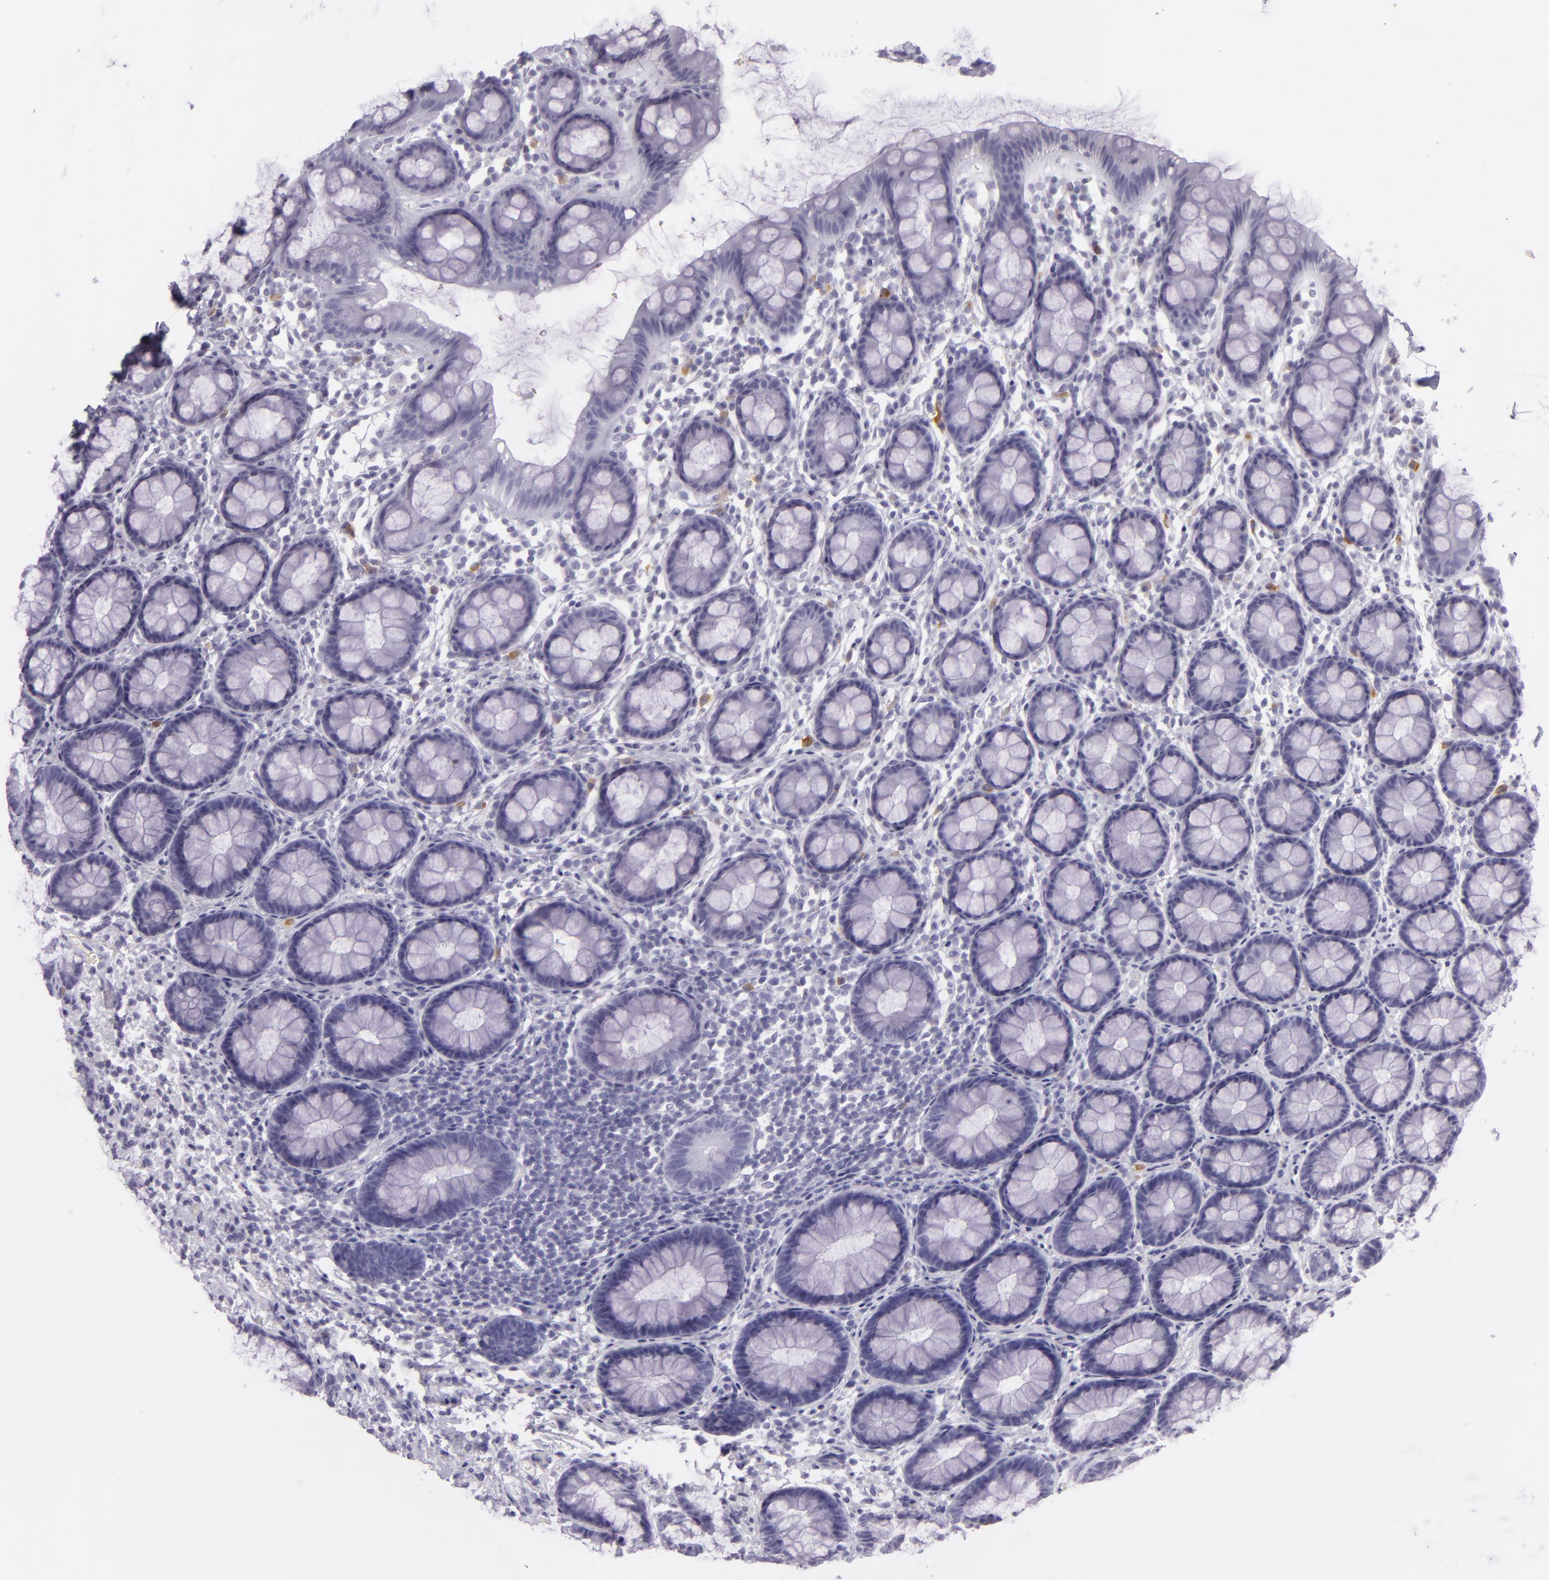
{"staining": {"intensity": "negative", "quantity": "none", "location": "none"}, "tissue": "rectum", "cell_type": "Glandular cells", "image_type": "normal", "snomed": [{"axis": "morphology", "description": "Normal tissue, NOS"}, {"axis": "topography", "description": "Rectum"}], "caption": "High magnification brightfield microscopy of unremarkable rectum stained with DAB (brown) and counterstained with hematoxylin (blue): glandular cells show no significant positivity.", "gene": "MUC6", "patient": {"sex": "male", "age": 92}}